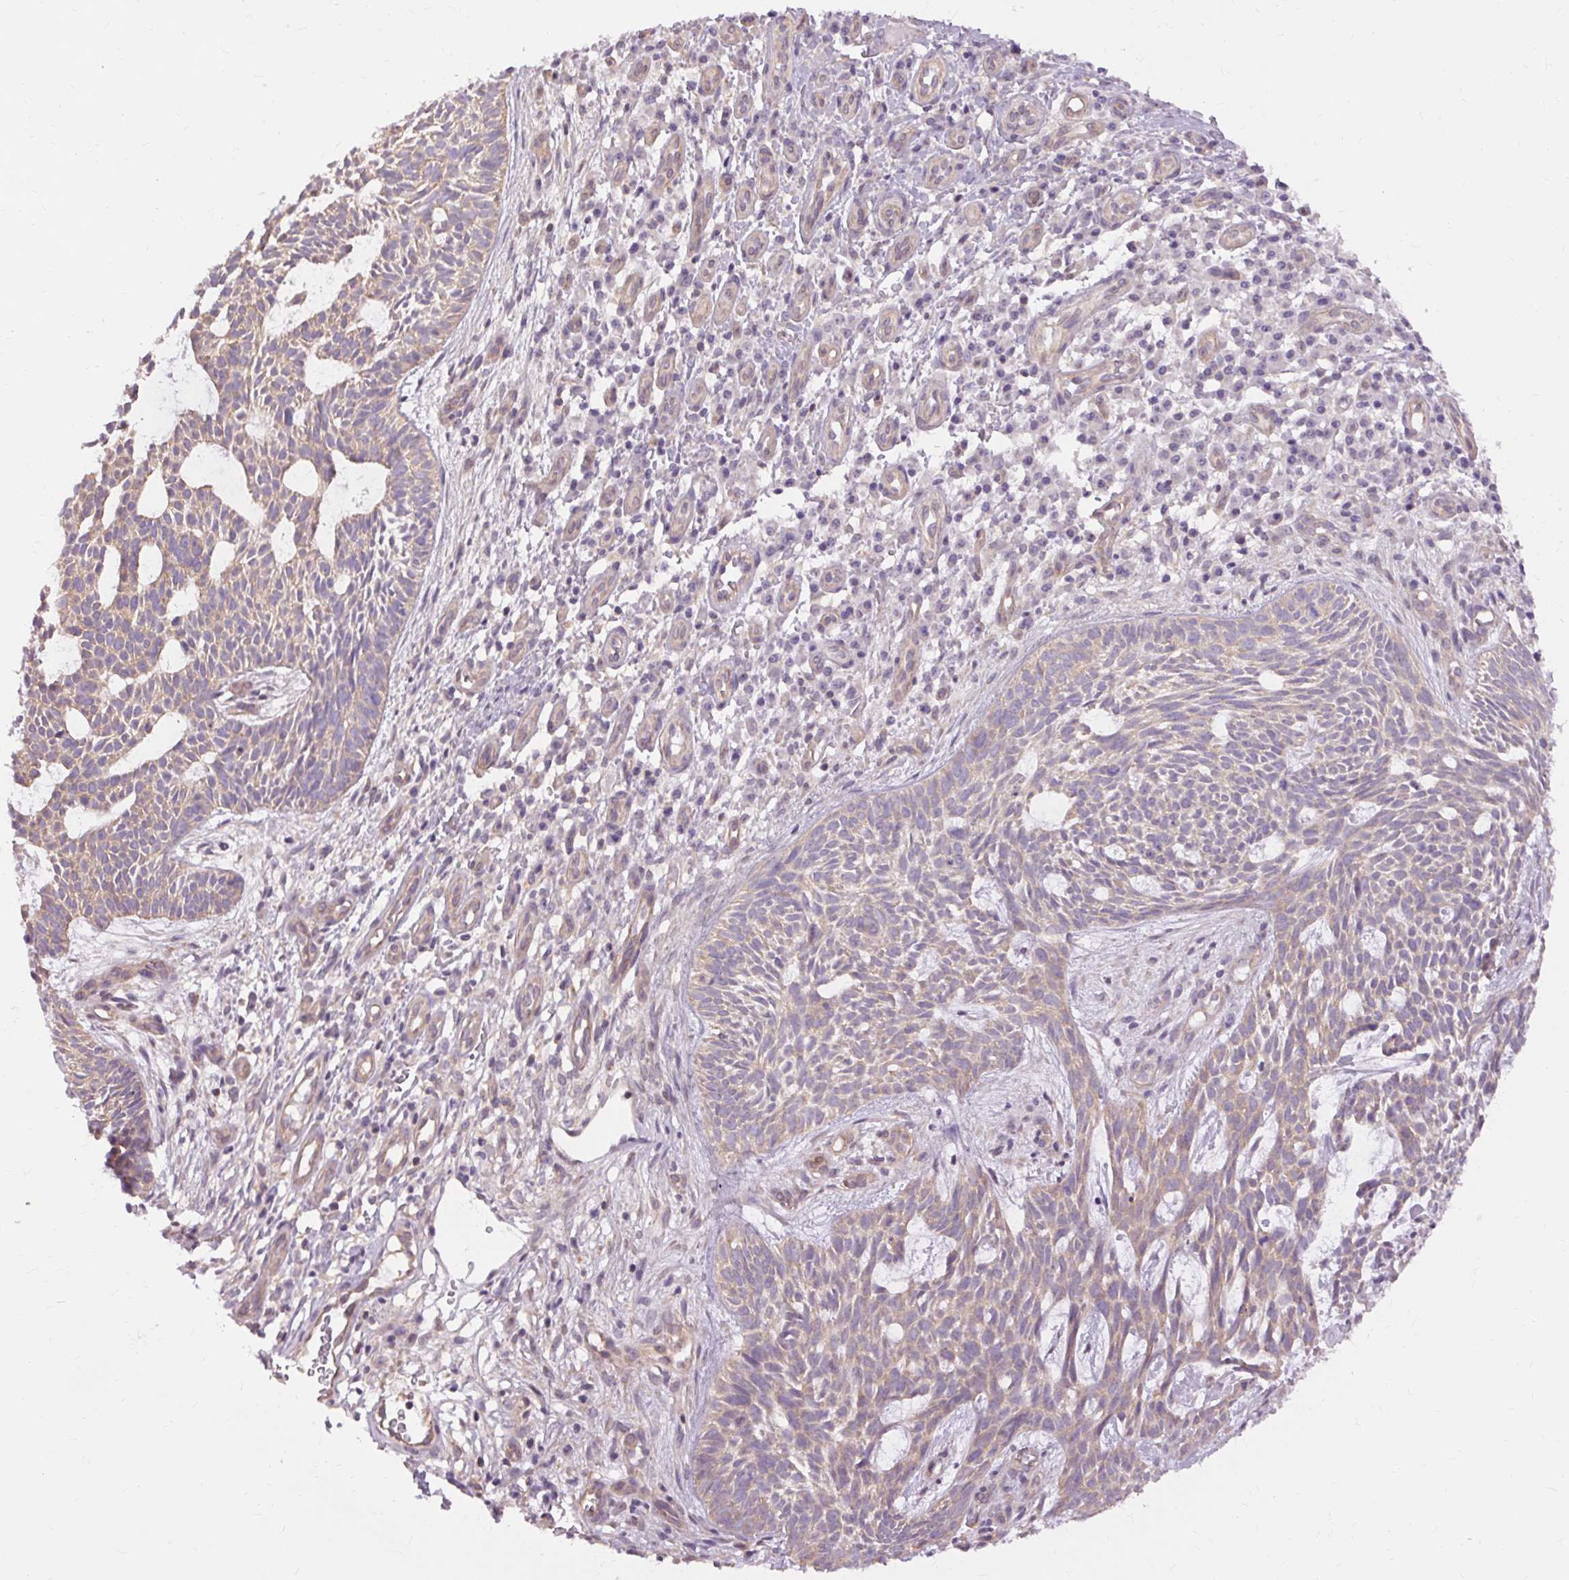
{"staining": {"intensity": "weak", "quantity": "<25%", "location": "cytoplasmic/membranous"}, "tissue": "skin cancer", "cell_type": "Tumor cells", "image_type": "cancer", "snomed": [{"axis": "morphology", "description": "Basal cell carcinoma"}, {"axis": "topography", "description": "Skin"}], "caption": "IHC histopathology image of neoplastic tissue: skin cancer stained with DAB (3,3'-diaminobenzidine) displays no significant protein positivity in tumor cells.", "gene": "TM6SF1", "patient": {"sex": "male", "age": 59}}